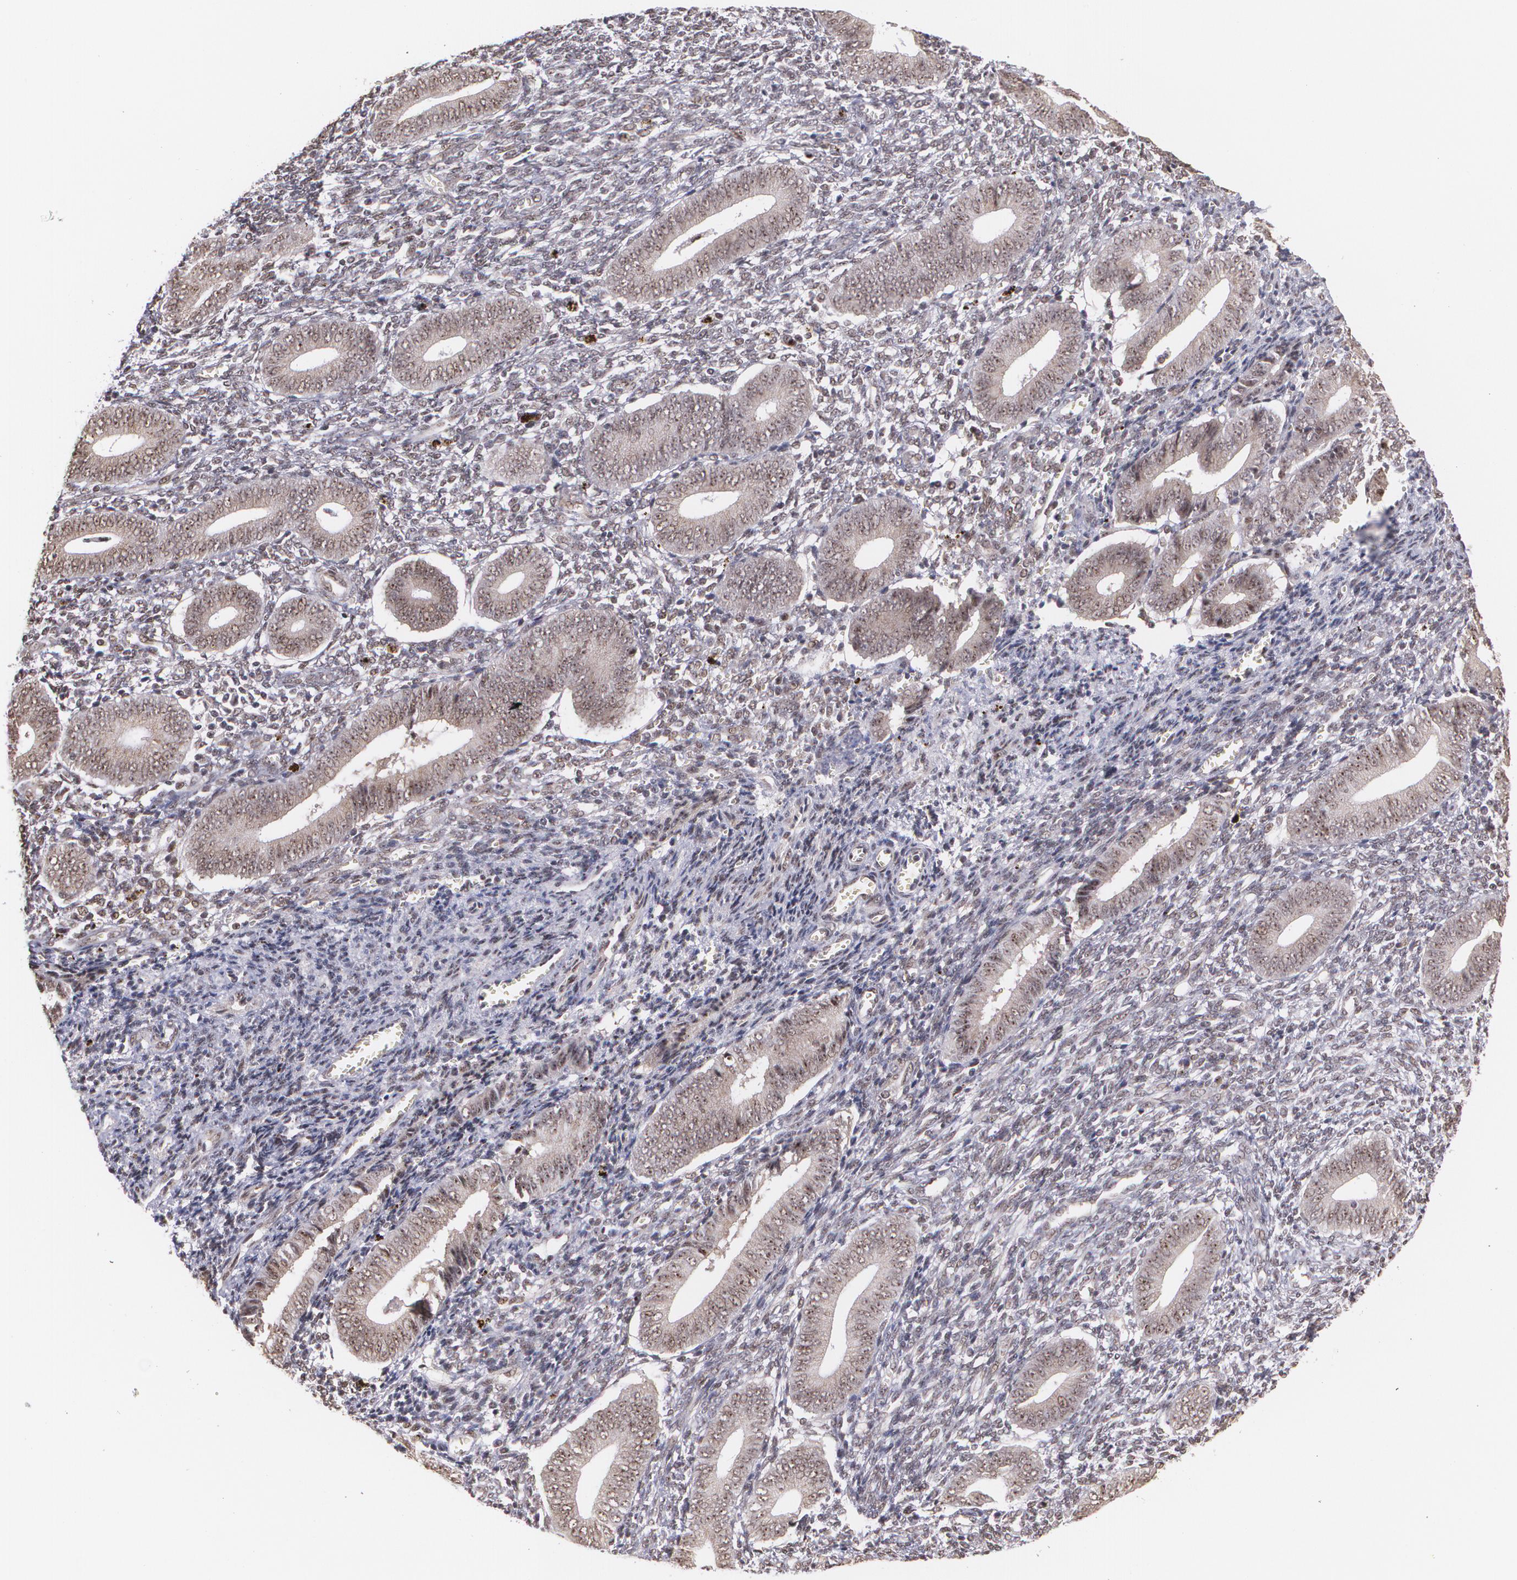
{"staining": {"intensity": "moderate", "quantity": ">75%", "location": "cytoplasmic/membranous,nuclear"}, "tissue": "endometrium", "cell_type": "Cells in endometrial stroma", "image_type": "normal", "snomed": [{"axis": "morphology", "description": "Normal tissue, NOS"}, {"axis": "topography", "description": "Uterus"}, {"axis": "topography", "description": "Endometrium"}], "caption": "This image shows immunohistochemistry staining of normal endometrium, with medium moderate cytoplasmic/membranous,nuclear staining in about >75% of cells in endometrial stroma.", "gene": "C6orf15", "patient": {"sex": "female", "age": 33}}